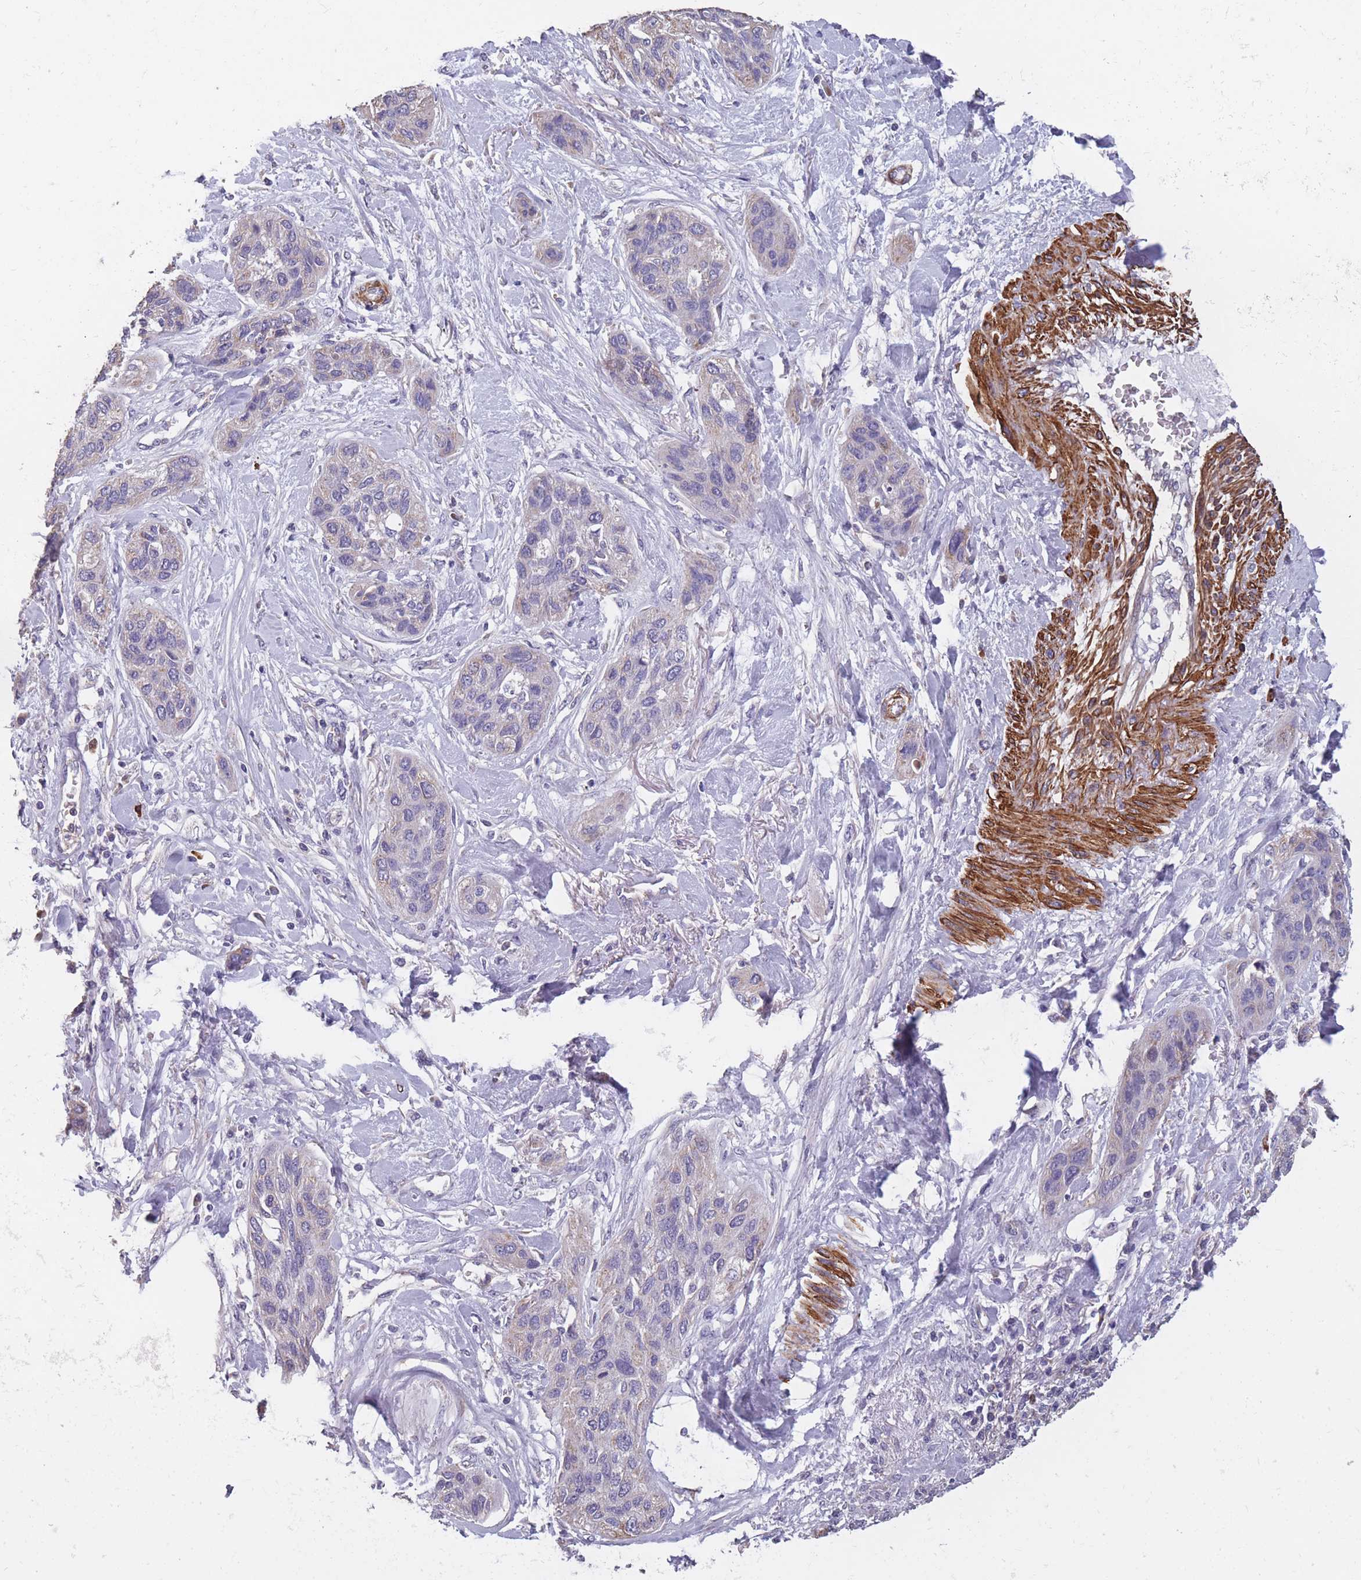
{"staining": {"intensity": "negative", "quantity": "none", "location": "none"}, "tissue": "lung cancer", "cell_type": "Tumor cells", "image_type": "cancer", "snomed": [{"axis": "morphology", "description": "Squamous cell carcinoma, NOS"}, {"axis": "topography", "description": "Lung"}], "caption": "Immunohistochemistry photomicrograph of lung cancer stained for a protein (brown), which shows no expression in tumor cells.", "gene": "TOMM40L", "patient": {"sex": "female", "age": 70}}